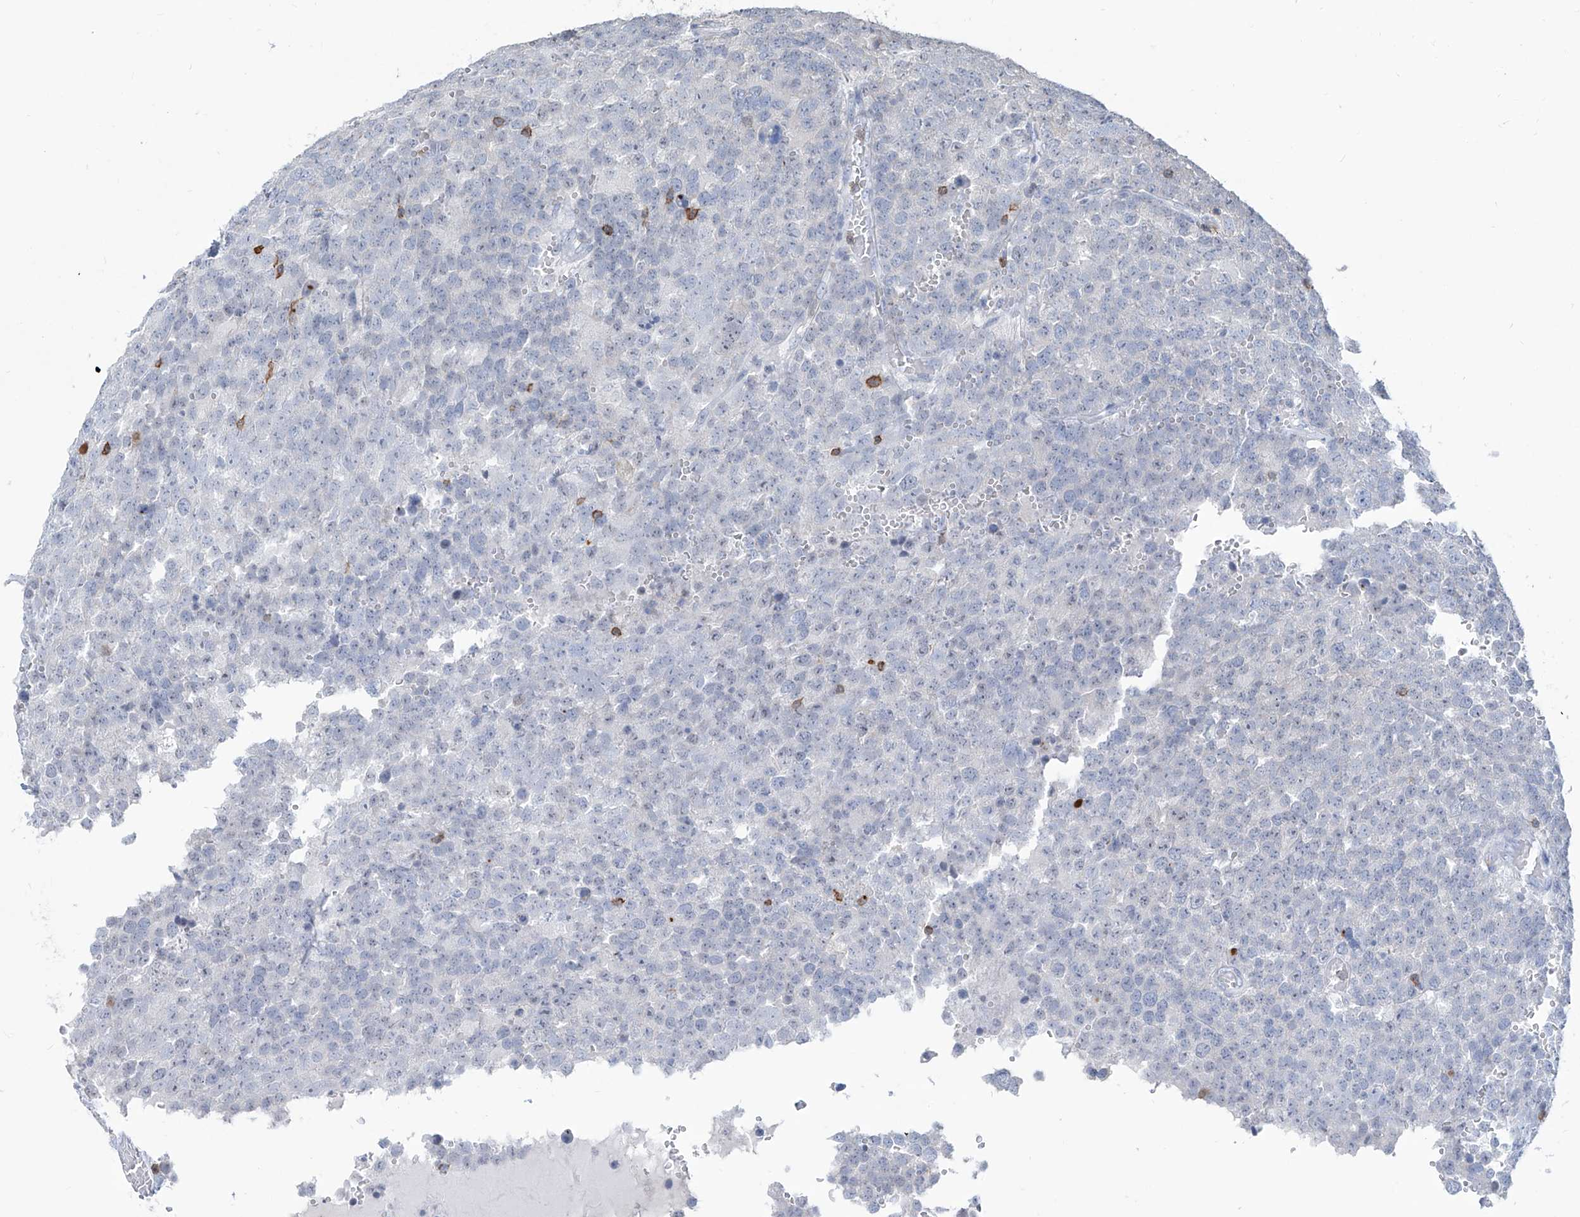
{"staining": {"intensity": "negative", "quantity": "none", "location": "none"}, "tissue": "testis cancer", "cell_type": "Tumor cells", "image_type": "cancer", "snomed": [{"axis": "morphology", "description": "Seminoma, NOS"}, {"axis": "topography", "description": "Testis"}], "caption": "Tumor cells show no significant protein positivity in testis seminoma.", "gene": "ZBTB48", "patient": {"sex": "male", "age": 71}}